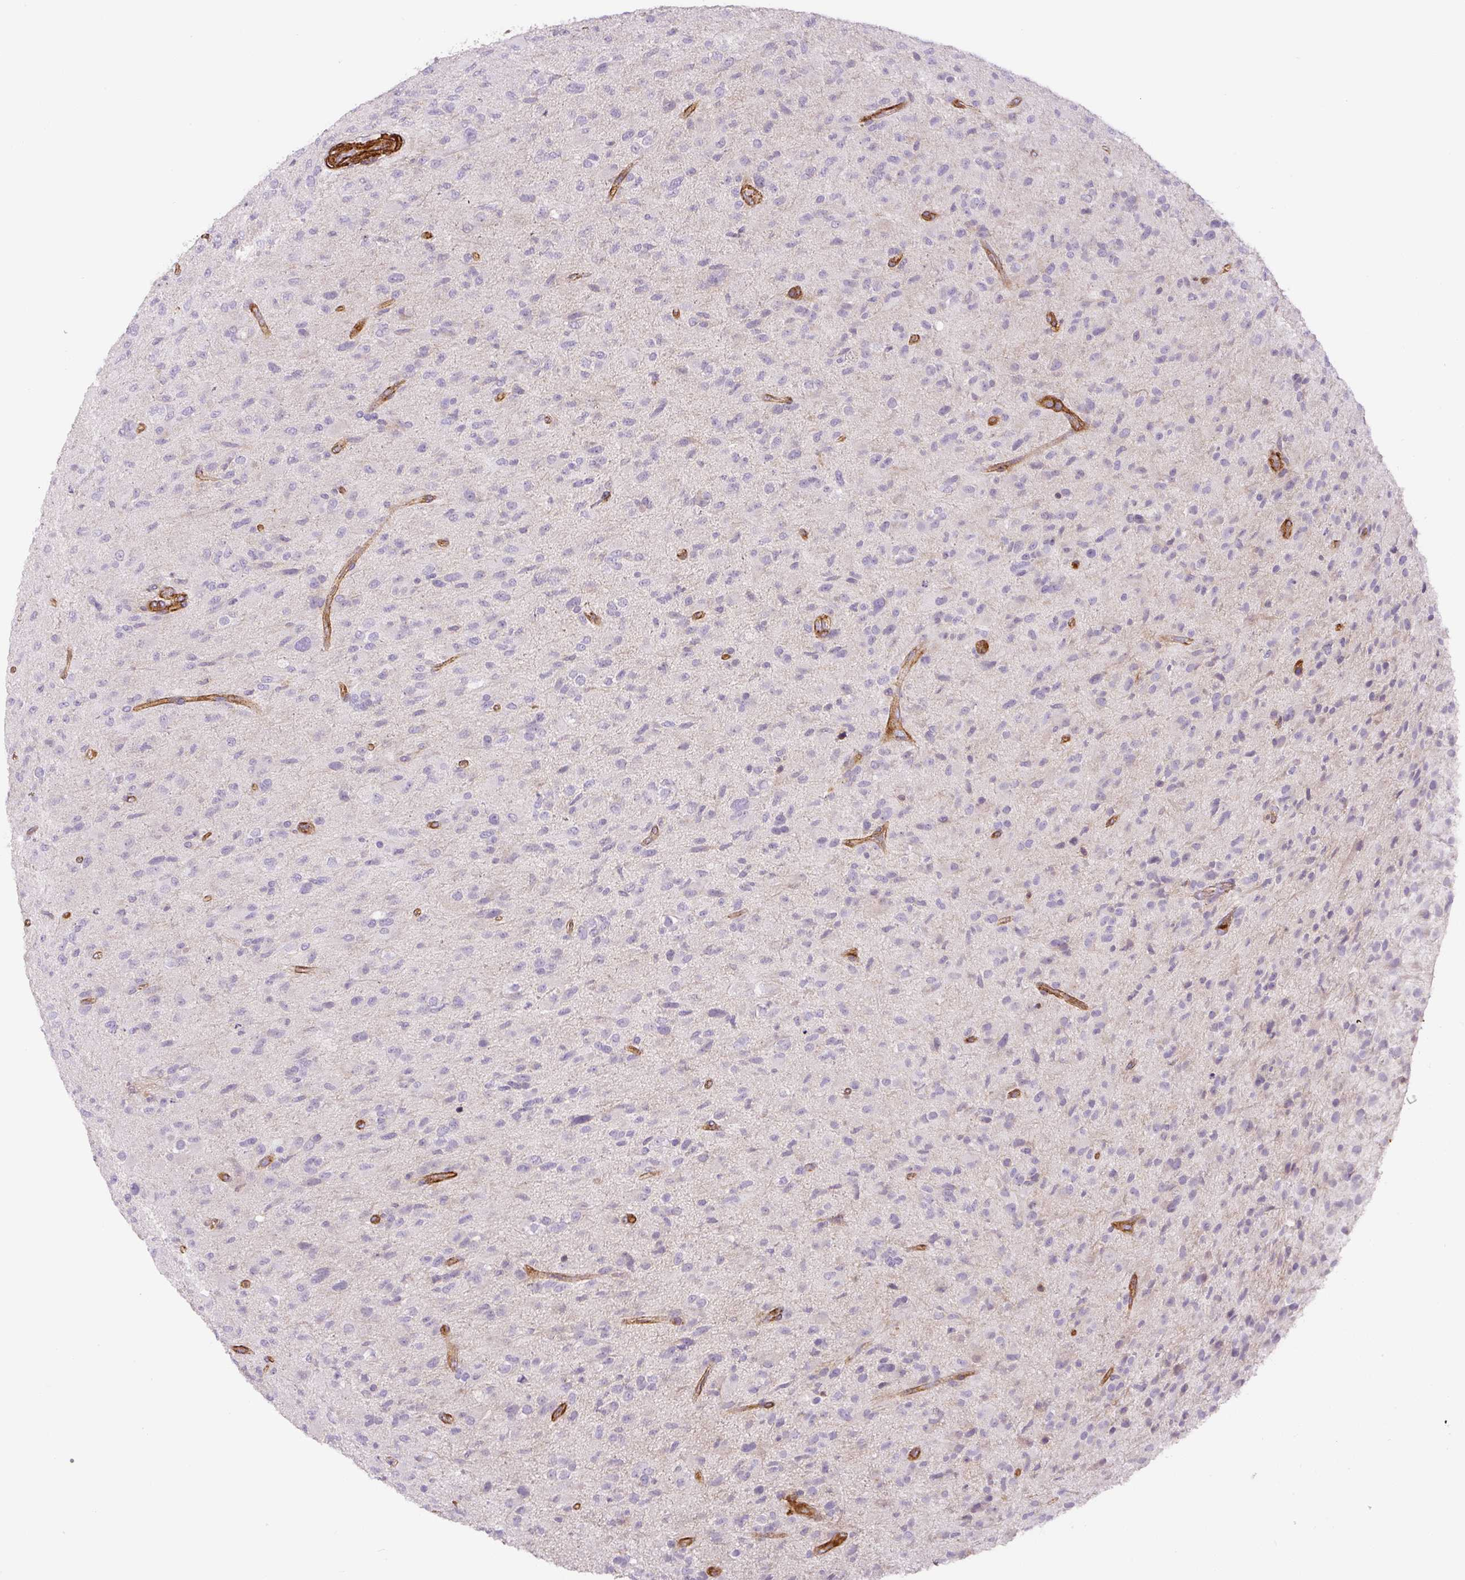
{"staining": {"intensity": "negative", "quantity": "none", "location": "none"}, "tissue": "glioma", "cell_type": "Tumor cells", "image_type": "cancer", "snomed": [{"axis": "morphology", "description": "Glioma, malignant, Low grade"}, {"axis": "topography", "description": "Brain"}], "caption": "An image of malignant glioma (low-grade) stained for a protein shows no brown staining in tumor cells. (Brightfield microscopy of DAB immunohistochemistry (IHC) at high magnification).", "gene": "MYL12A", "patient": {"sex": "male", "age": 65}}